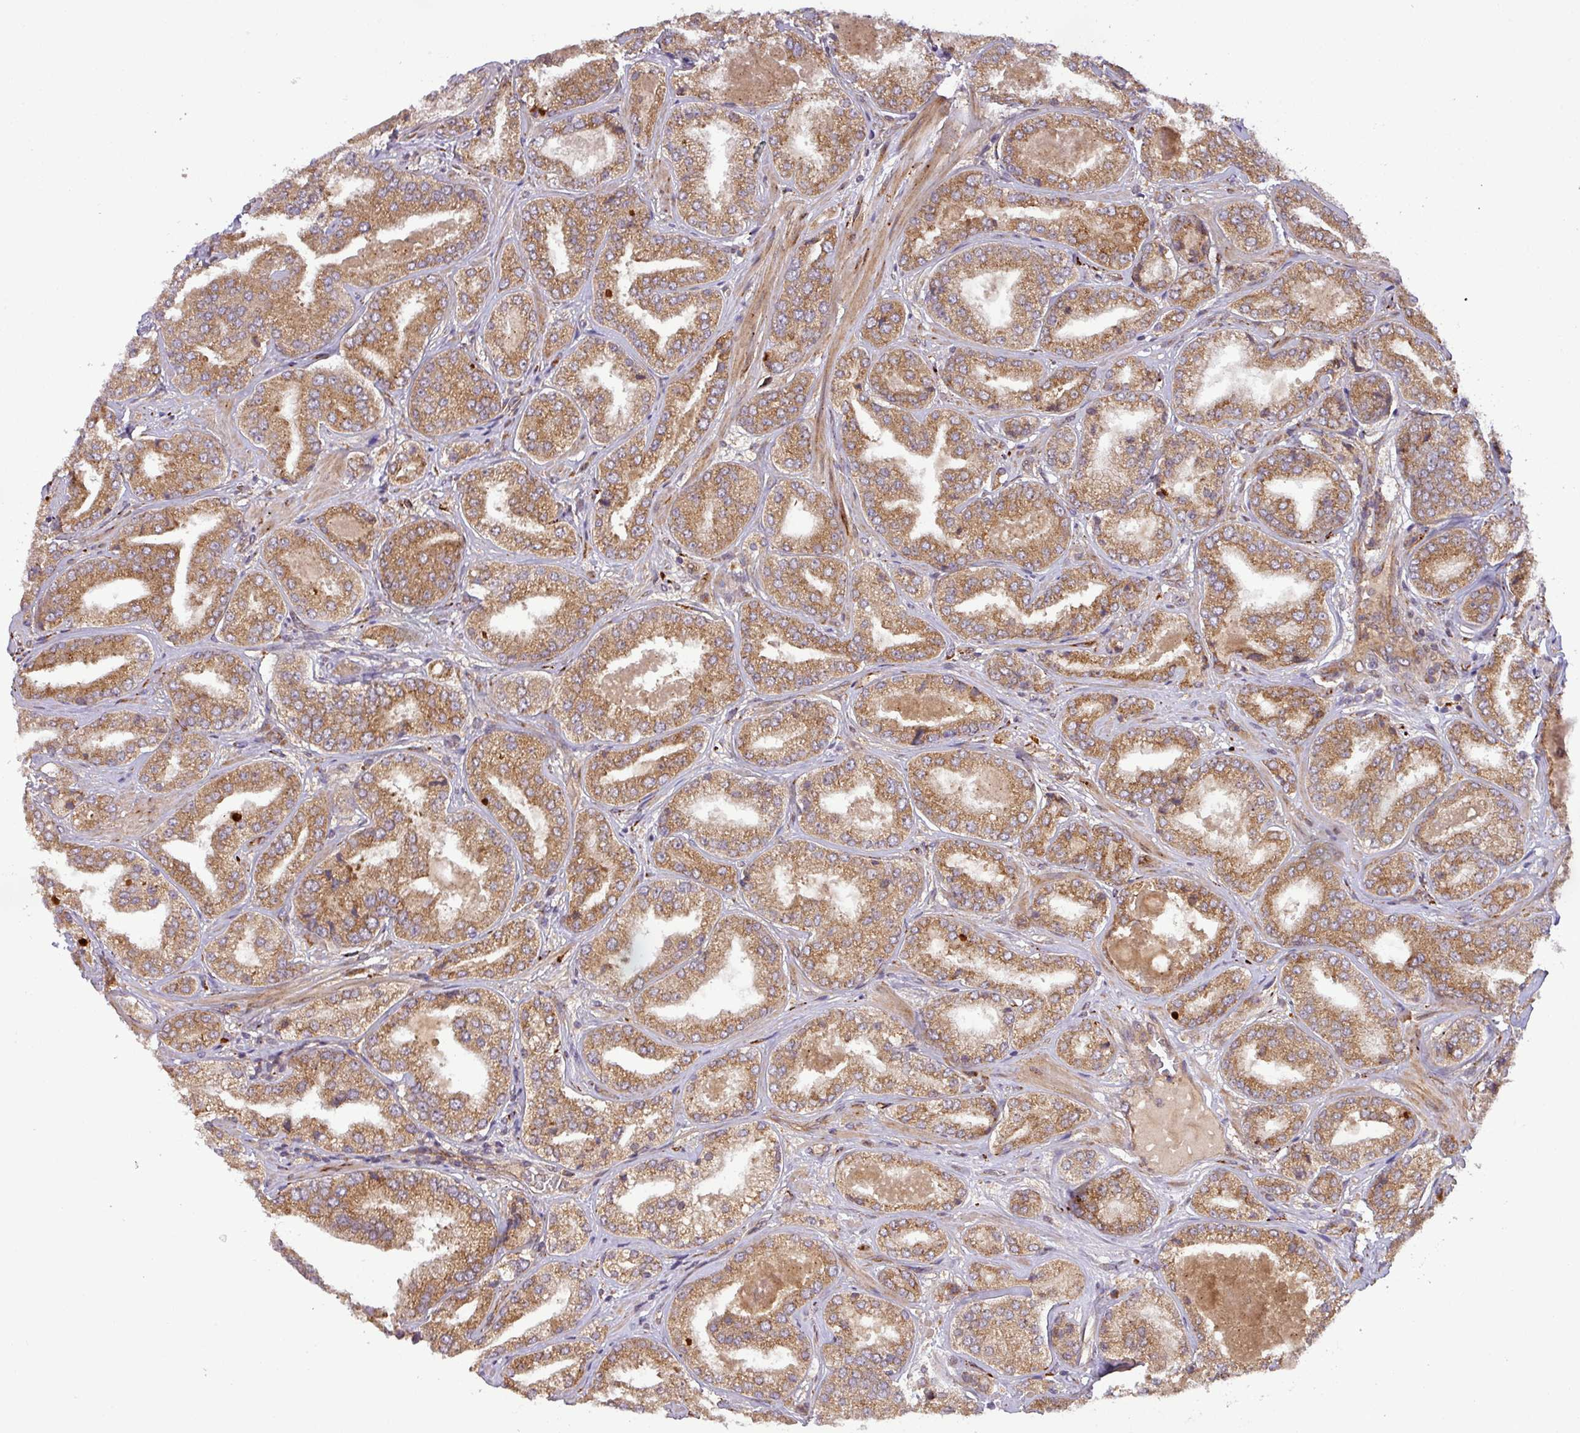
{"staining": {"intensity": "moderate", "quantity": ">75%", "location": "cytoplasmic/membranous"}, "tissue": "prostate cancer", "cell_type": "Tumor cells", "image_type": "cancer", "snomed": [{"axis": "morphology", "description": "Adenocarcinoma, High grade"}, {"axis": "topography", "description": "Prostate"}], "caption": "Tumor cells exhibit moderate cytoplasmic/membranous expression in about >75% of cells in prostate high-grade adenocarcinoma.", "gene": "ART1", "patient": {"sex": "male", "age": 63}}